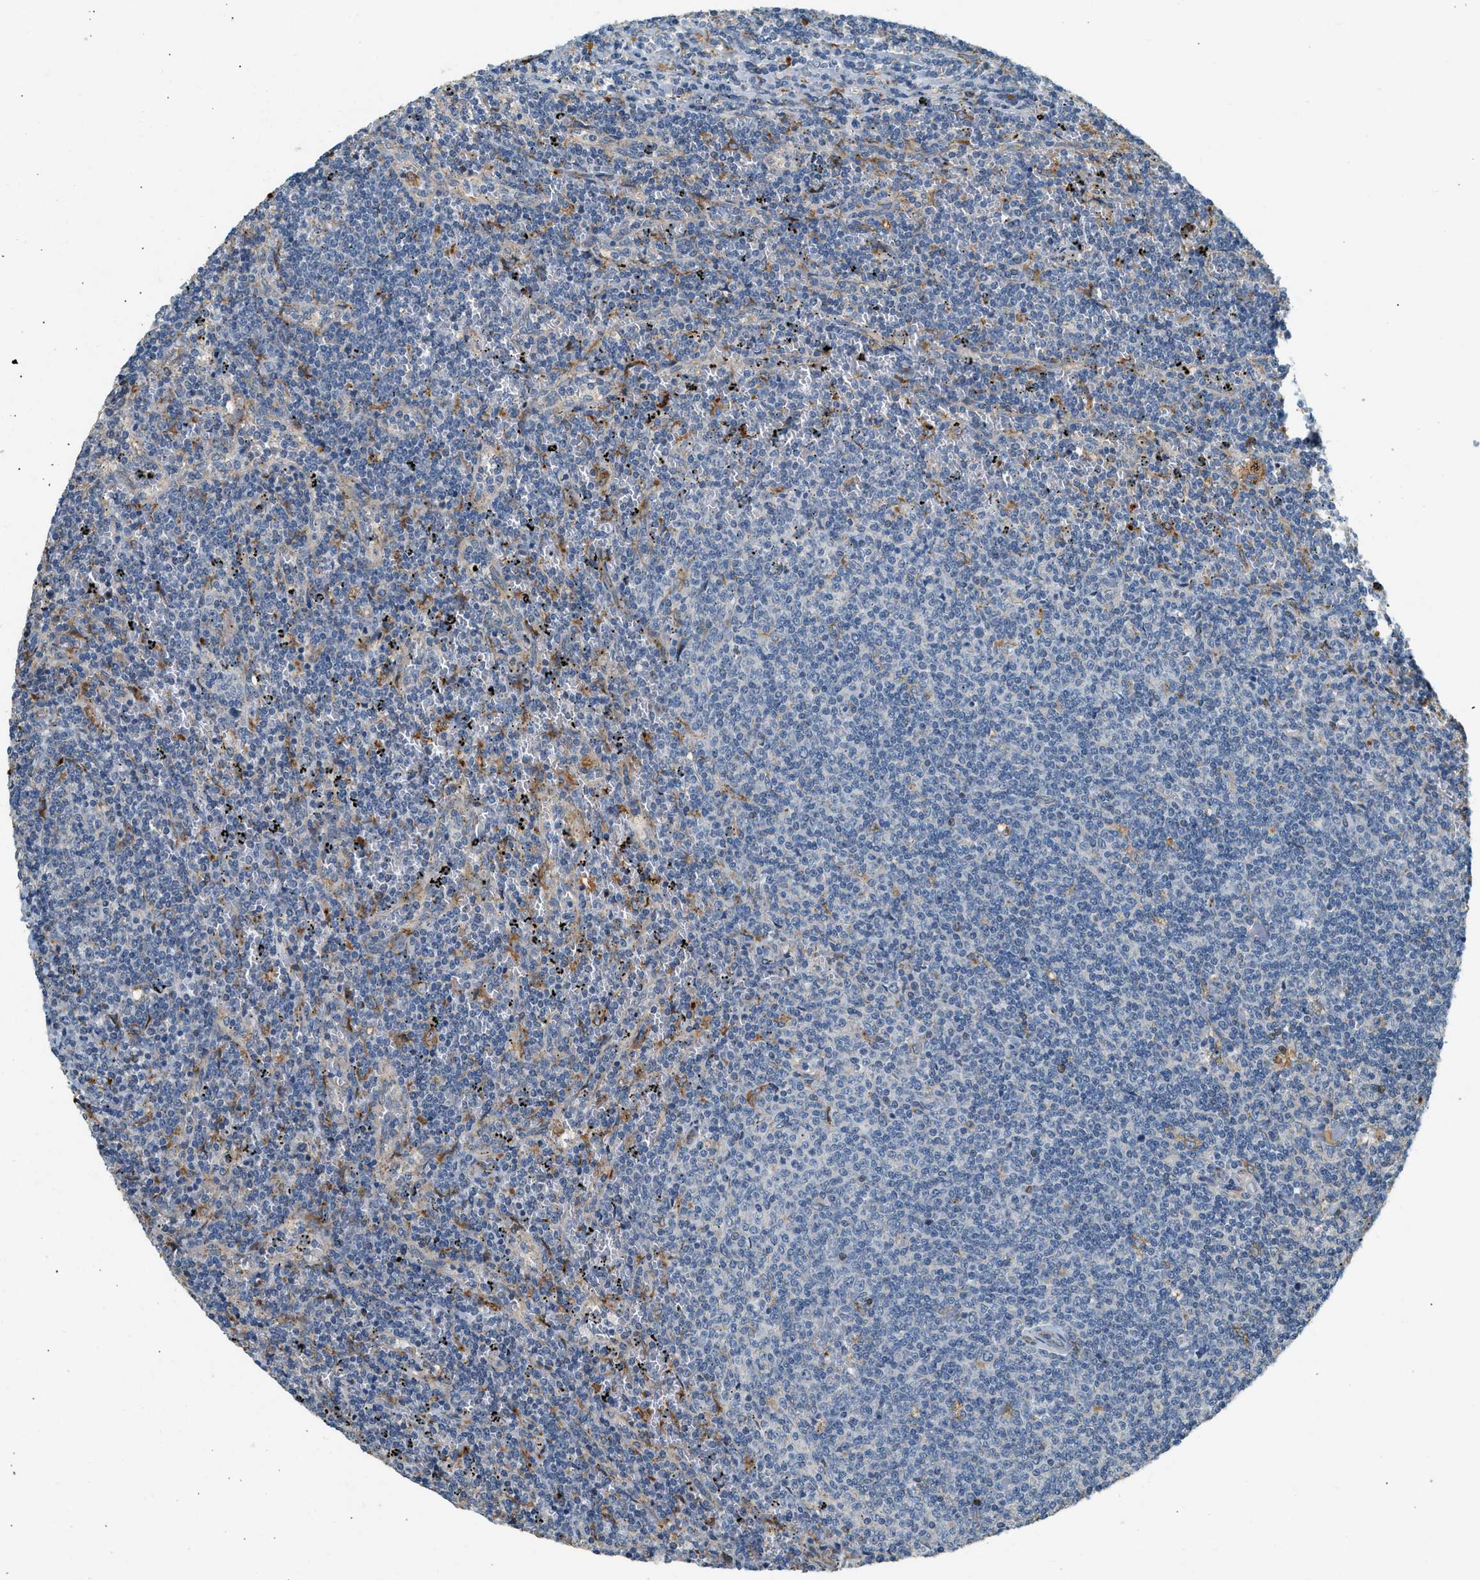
{"staining": {"intensity": "negative", "quantity": "none", "location": "none"}, "tissue": "lymphoma", "cell_type": "Tumor cells", "image_type": "cancer", "snomed": [{"axis": "morphology", "description": "Malignant lymphoma, non-Hodgkin's type, Low grade"}, {"axis": "topography", "description": "Spleen"}], "caption": "Histopathology image shows no protein staining in tumor cells of lymphoma tissue.", "gene": "CTSB", "patient": {"sex": "female", "age": 50}}